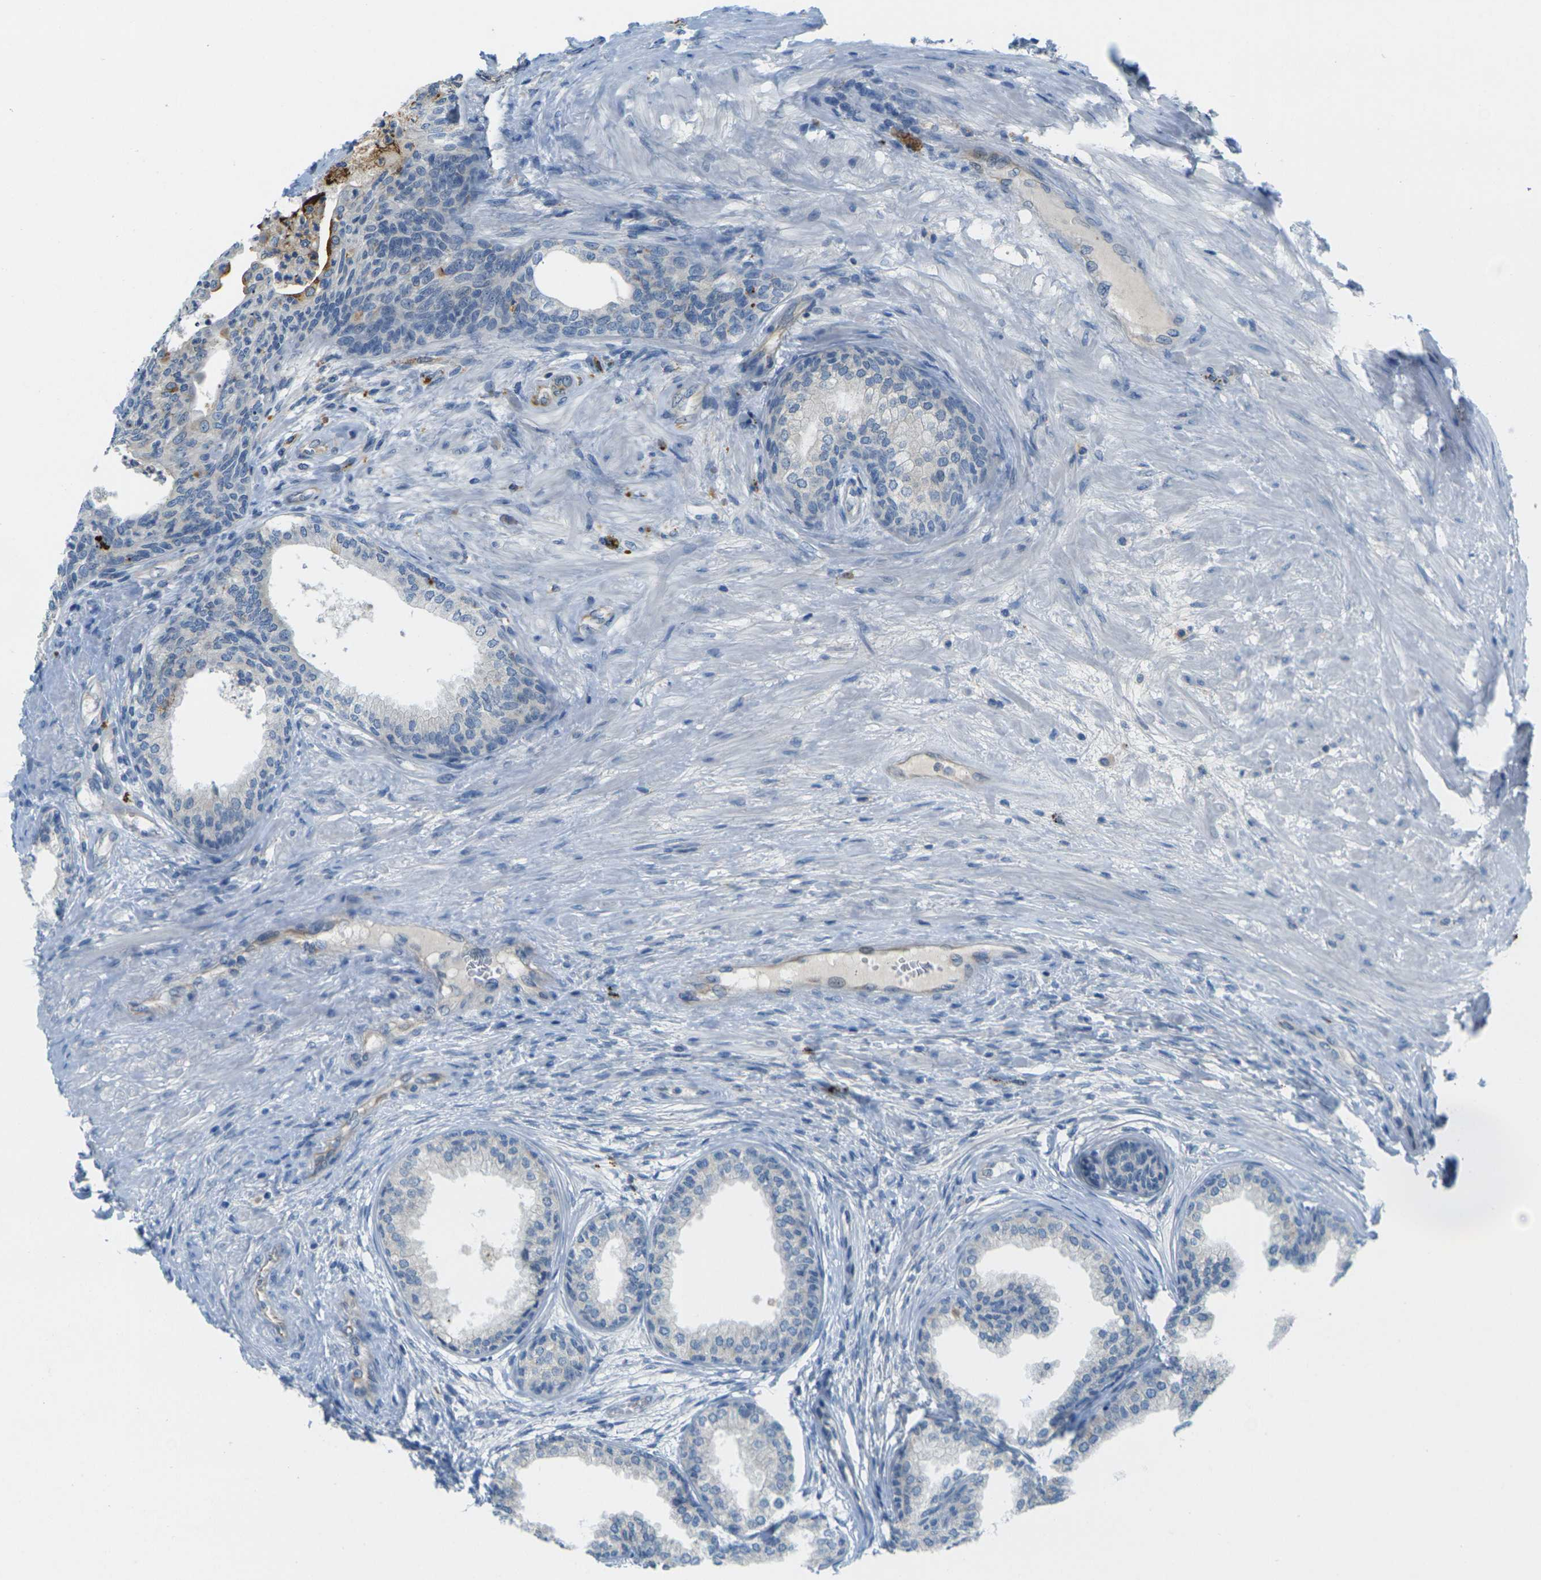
{"staining": {"intensity": "negative", "quantity": "none", "location": "none"}, "tissue": "prostate", "cell_type": "Glandular cells", "image_type": "normal", "snomed": [{"axis": "morphology", "description": "Normal tissue, NOS"}, {"axis": "topography", "description": "Prostate"}], "caption": "Human prostate stained for a protein using immunohistochemistry (IHC) shows no positivity in glandular cells.", "gene": "CYP2C8", "patient": {"sex": "male", "age": 76}}